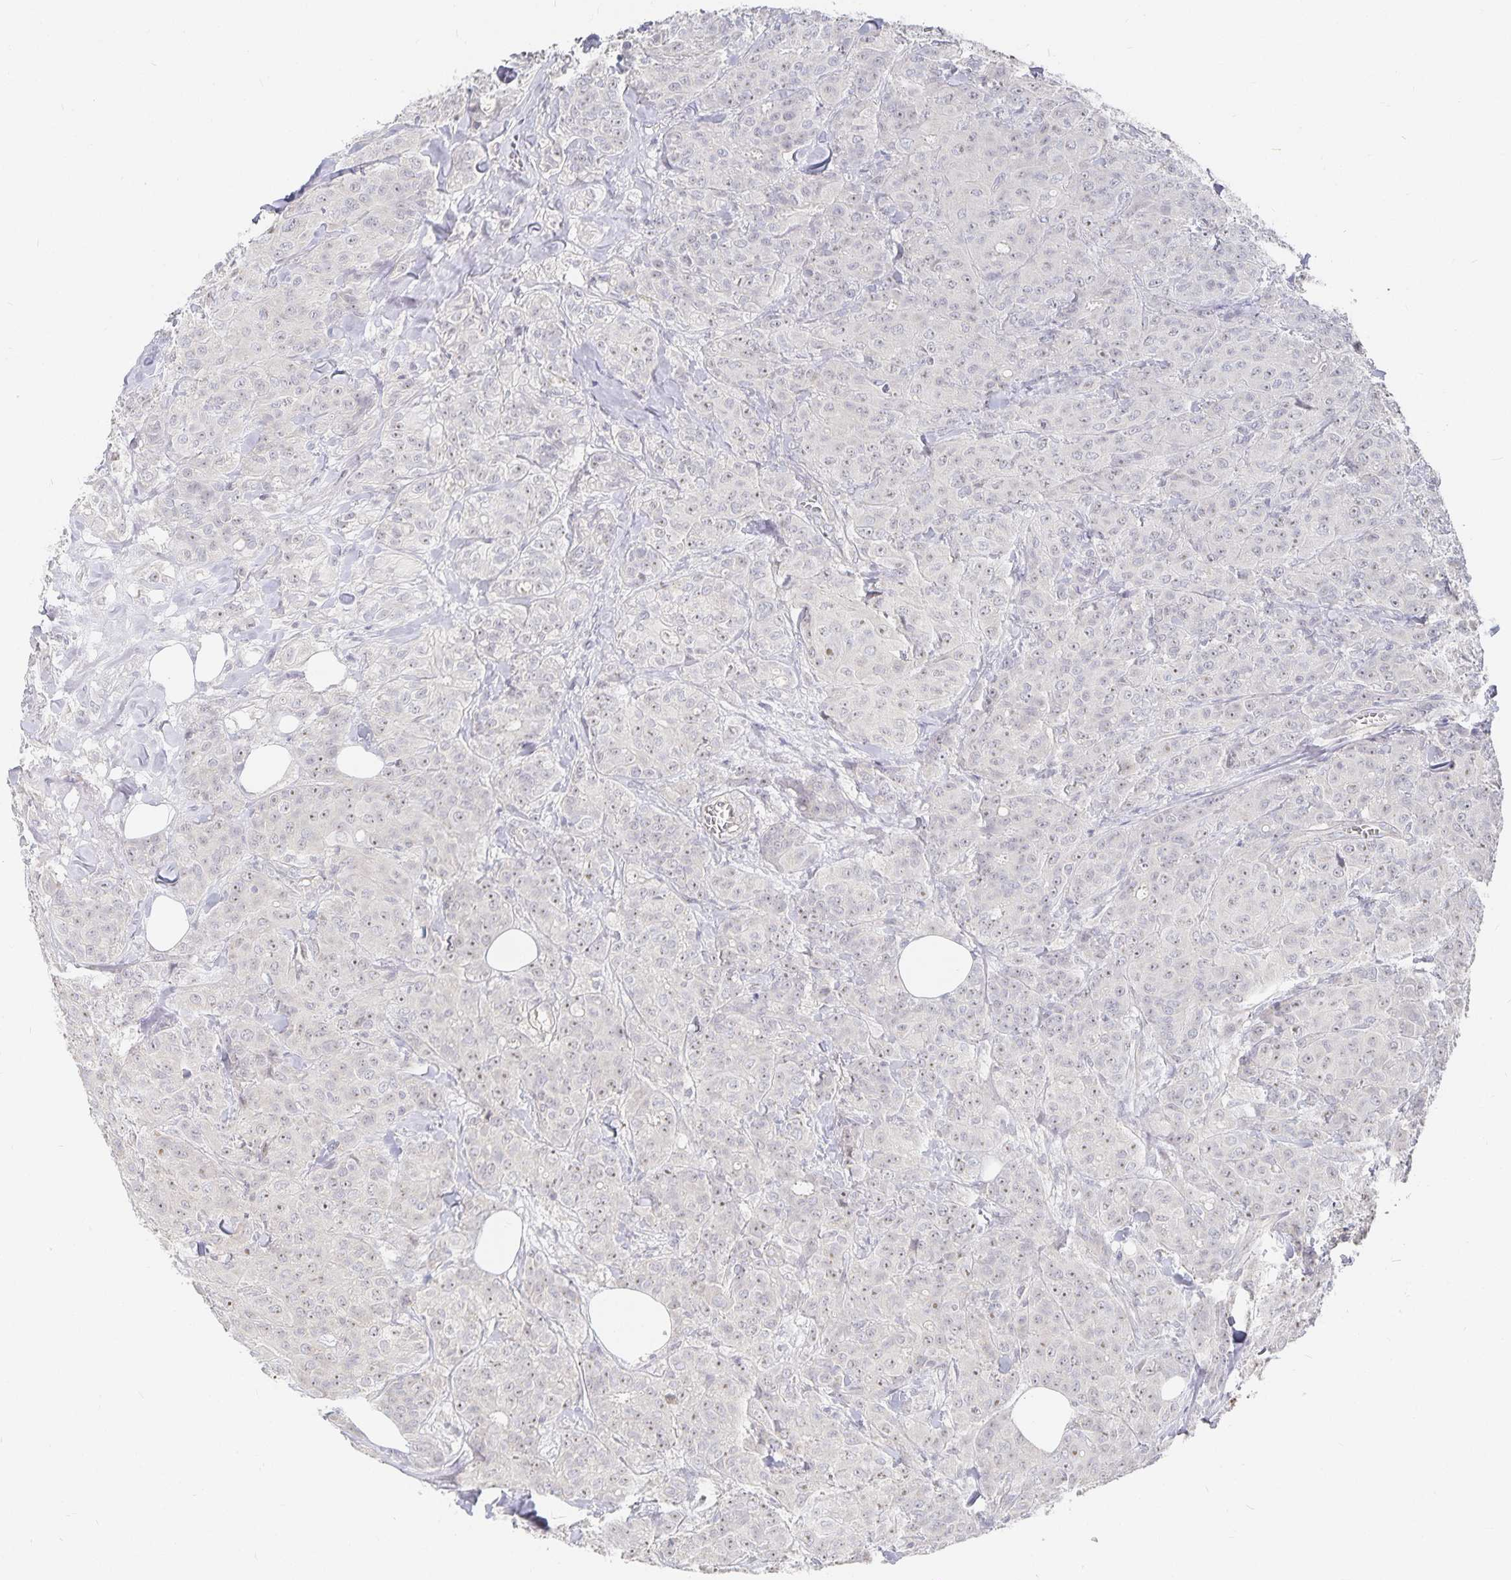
{"staining": {"intensity": "negative", "quantity": "none", "location": "none"}, "tissue": "breast cancer", "cell_type": "Tumor cells", "image_type": "cancer", "snomed": [{"axis": "morphology", "description": "Normal tissue, NOS"}, {"axis": "morphology", "description": "Duct carcinoma"}, {"axis": "topography", "description": "Breast"}], "caption": "The photomicrograph demonstrates no significant positivity in tumor cells of invasive ductal carcinoma (breast).", "gene": "DNAH9", "patient": {"sex": "female", "age": 43}}